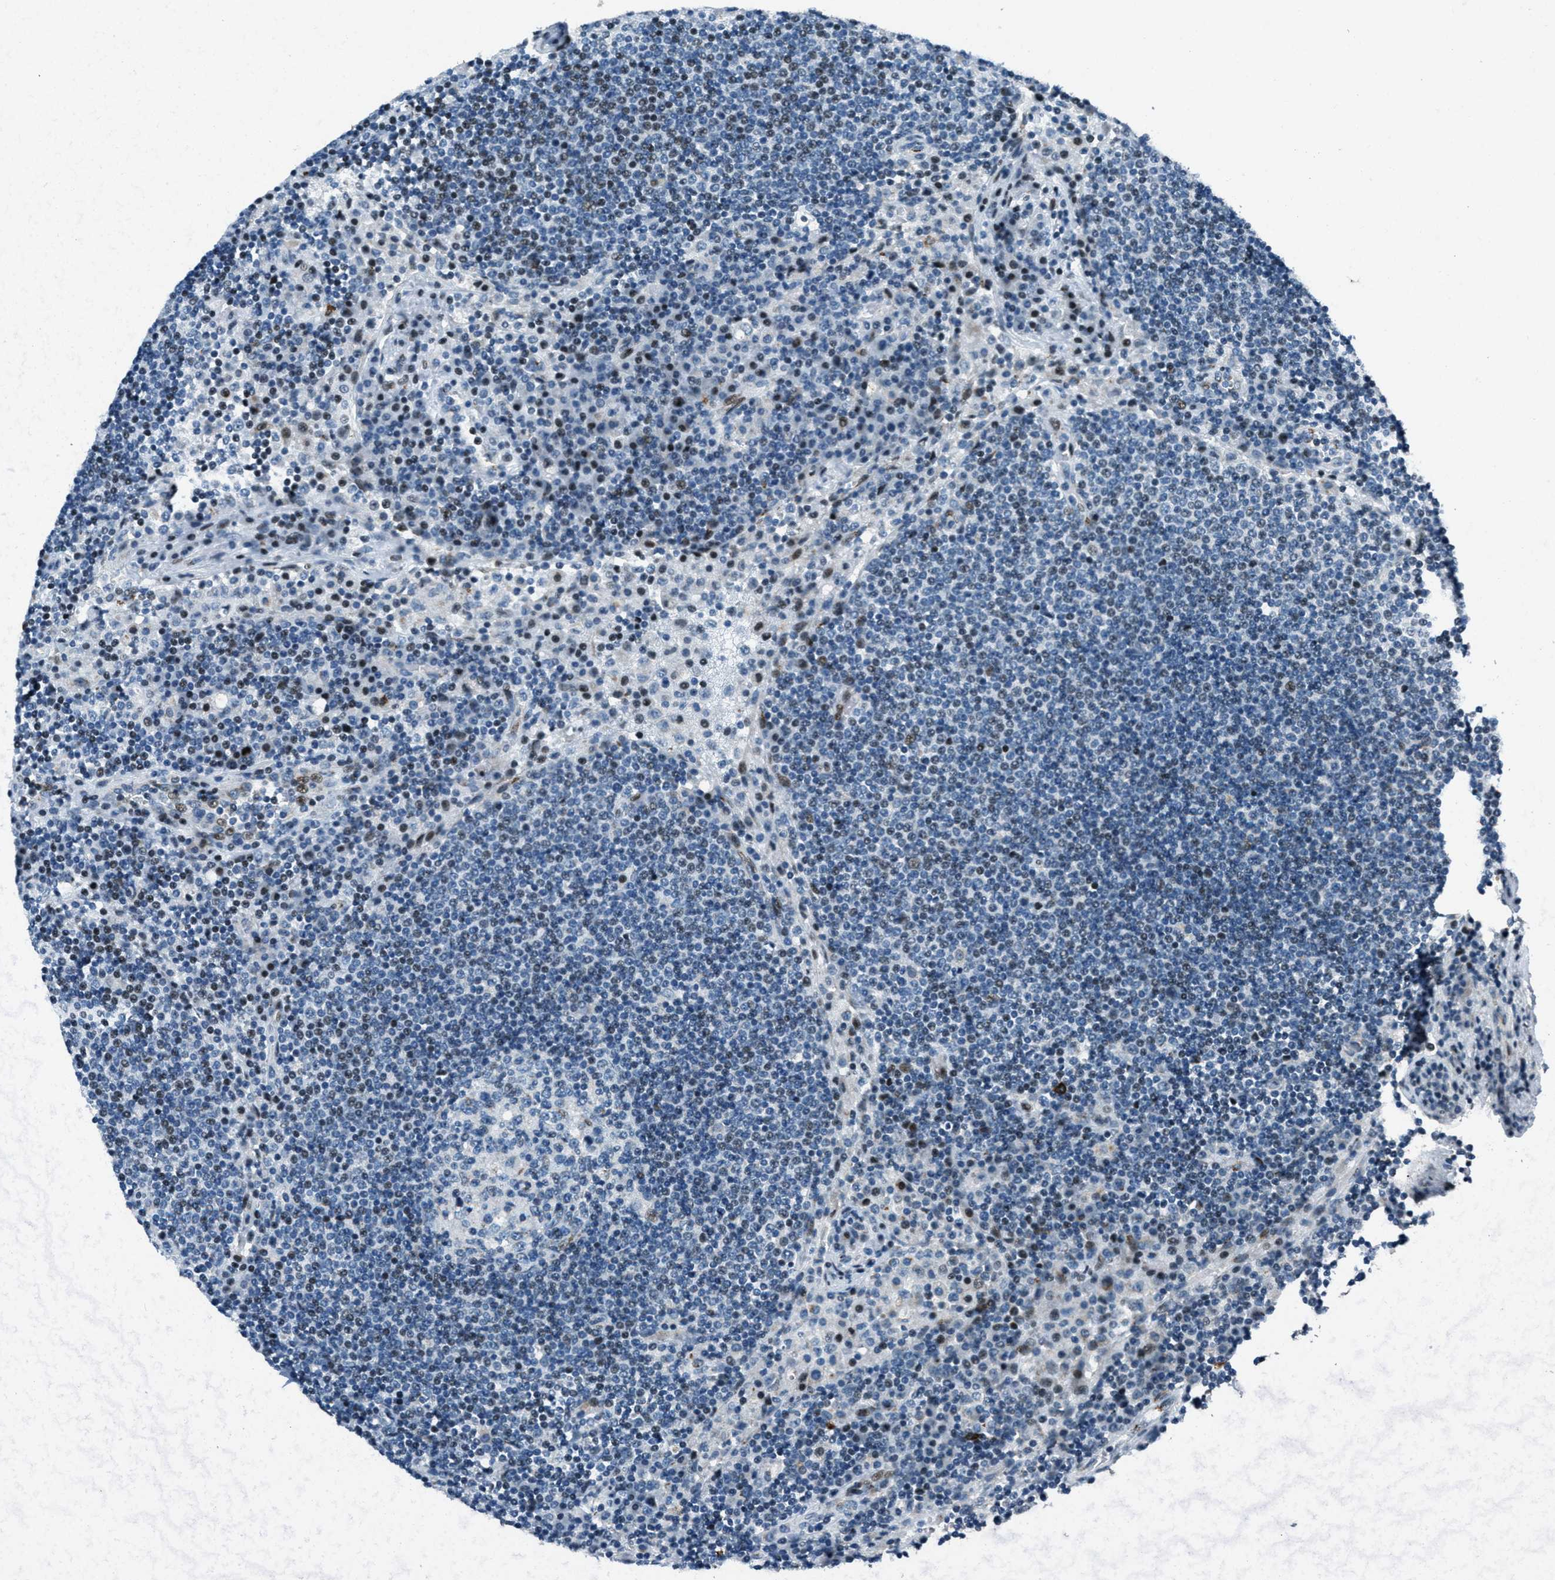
{"staining": {"intensity": "moderate", "quantity": "25%-75%", "location": "nuclear"}, "tissue": "lymph node", "cell_type": "Germinal center cells", "image_type": "normal", "snomed": [{"axis": "morphology", "description": "Normal tissue, NOS"}, {"axis": "topography", "description": "Lymph node"}], "caption": "Benign lymph node was stained to show a protein in brown. There is medium levels of moderate nuclear staining in about 25%-75% of germinal center cells.", "gene": "GPC6", "patient": {"sex": "female", "age": 53}}